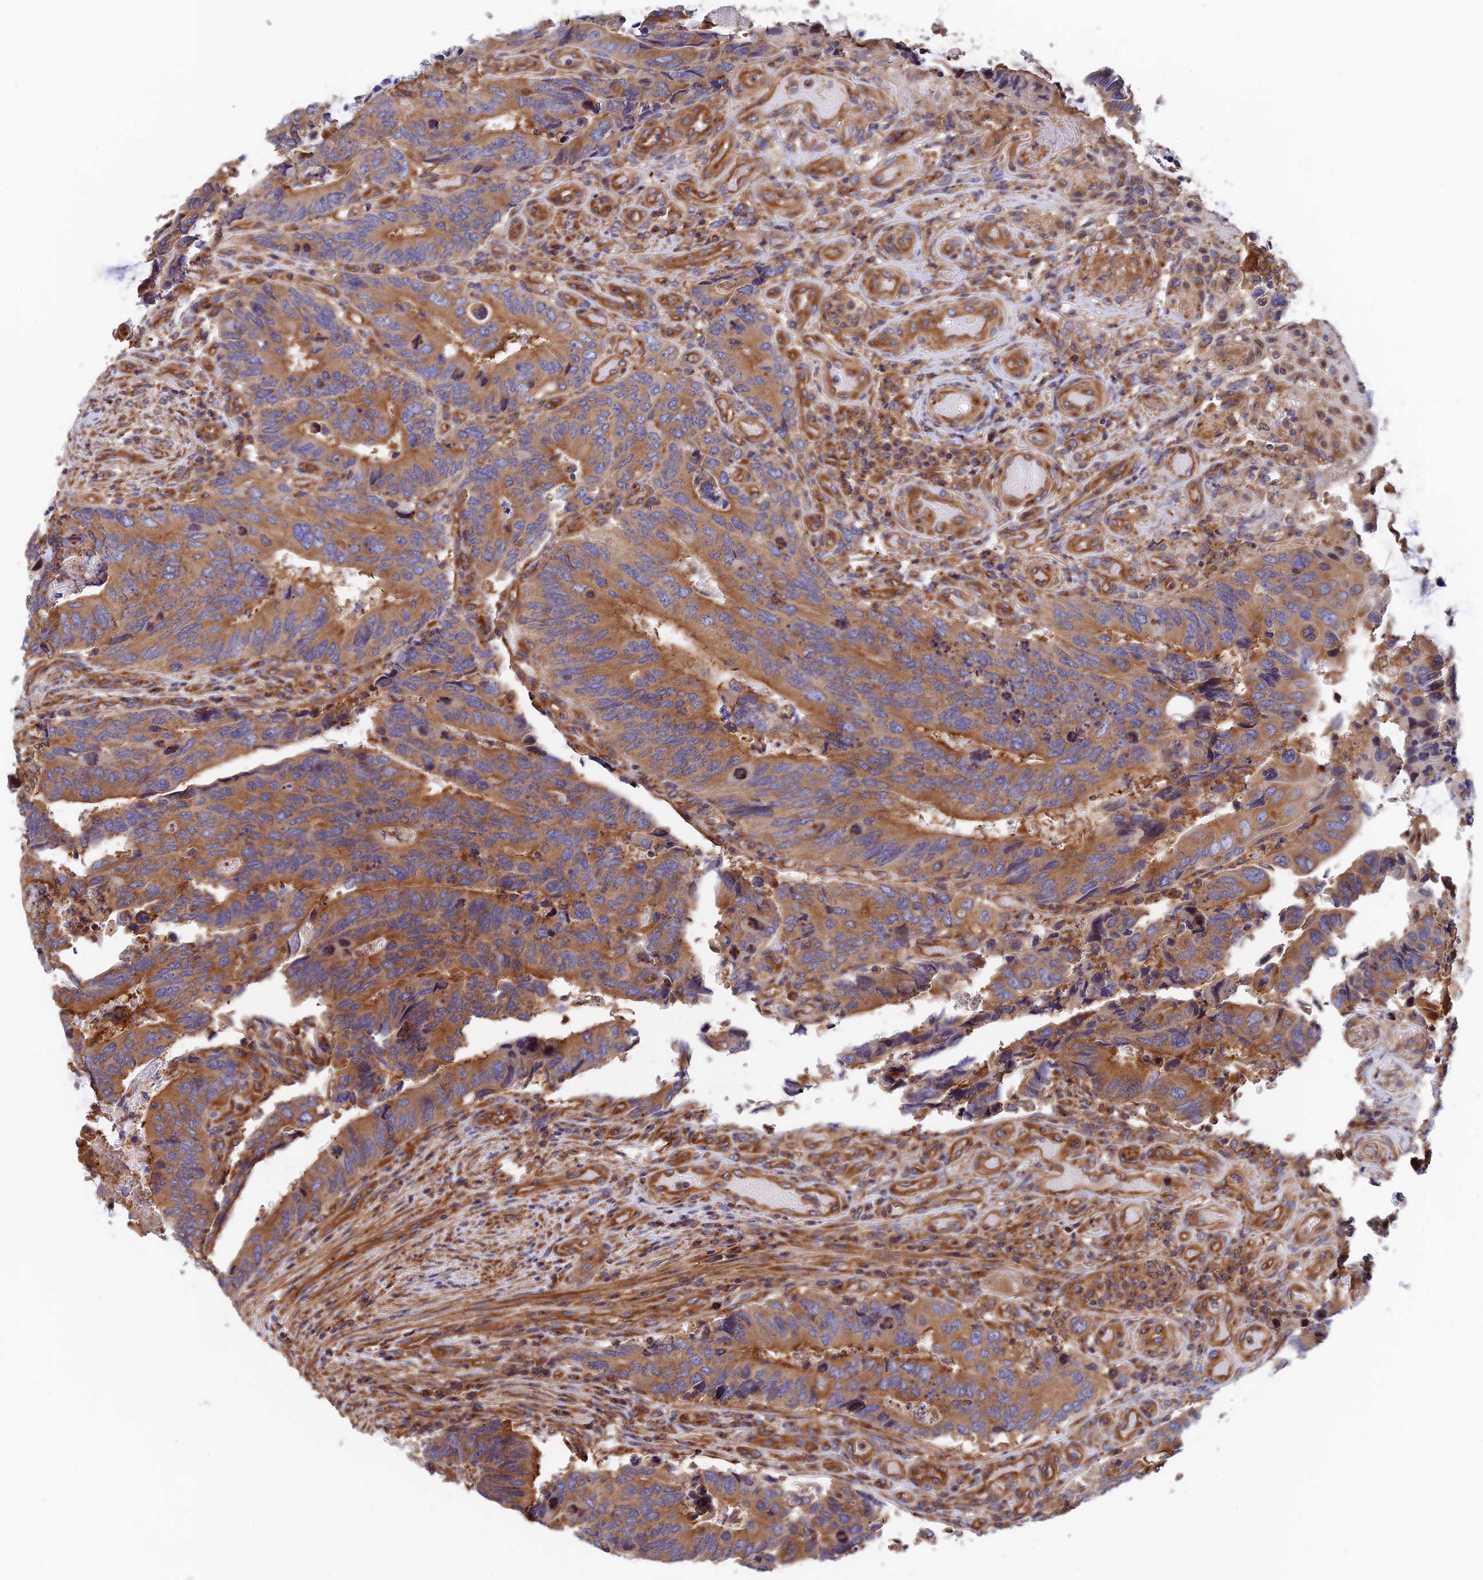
{"staining": {"intensity": "moderate", "quantity": ">75%", "location": "cytoplasmic/membranous"}, "tissue": "colorectal cancer", "cell_type": "Tumor cells", "image_type": "cancer", "snomed": [{"axis": "morphology", "description": "Adenocarcinoma, NOS"}, {"axis": "topography", "description": "Colon"}], "caption": "DAB immunohistochemical staining of colorectal cancer displays moderate cytoplasmic/membranous protein expression in approximately >75% of tumor cells.", "gene": "DCTN2", "patient": {"sex": "male", "age": 87}}